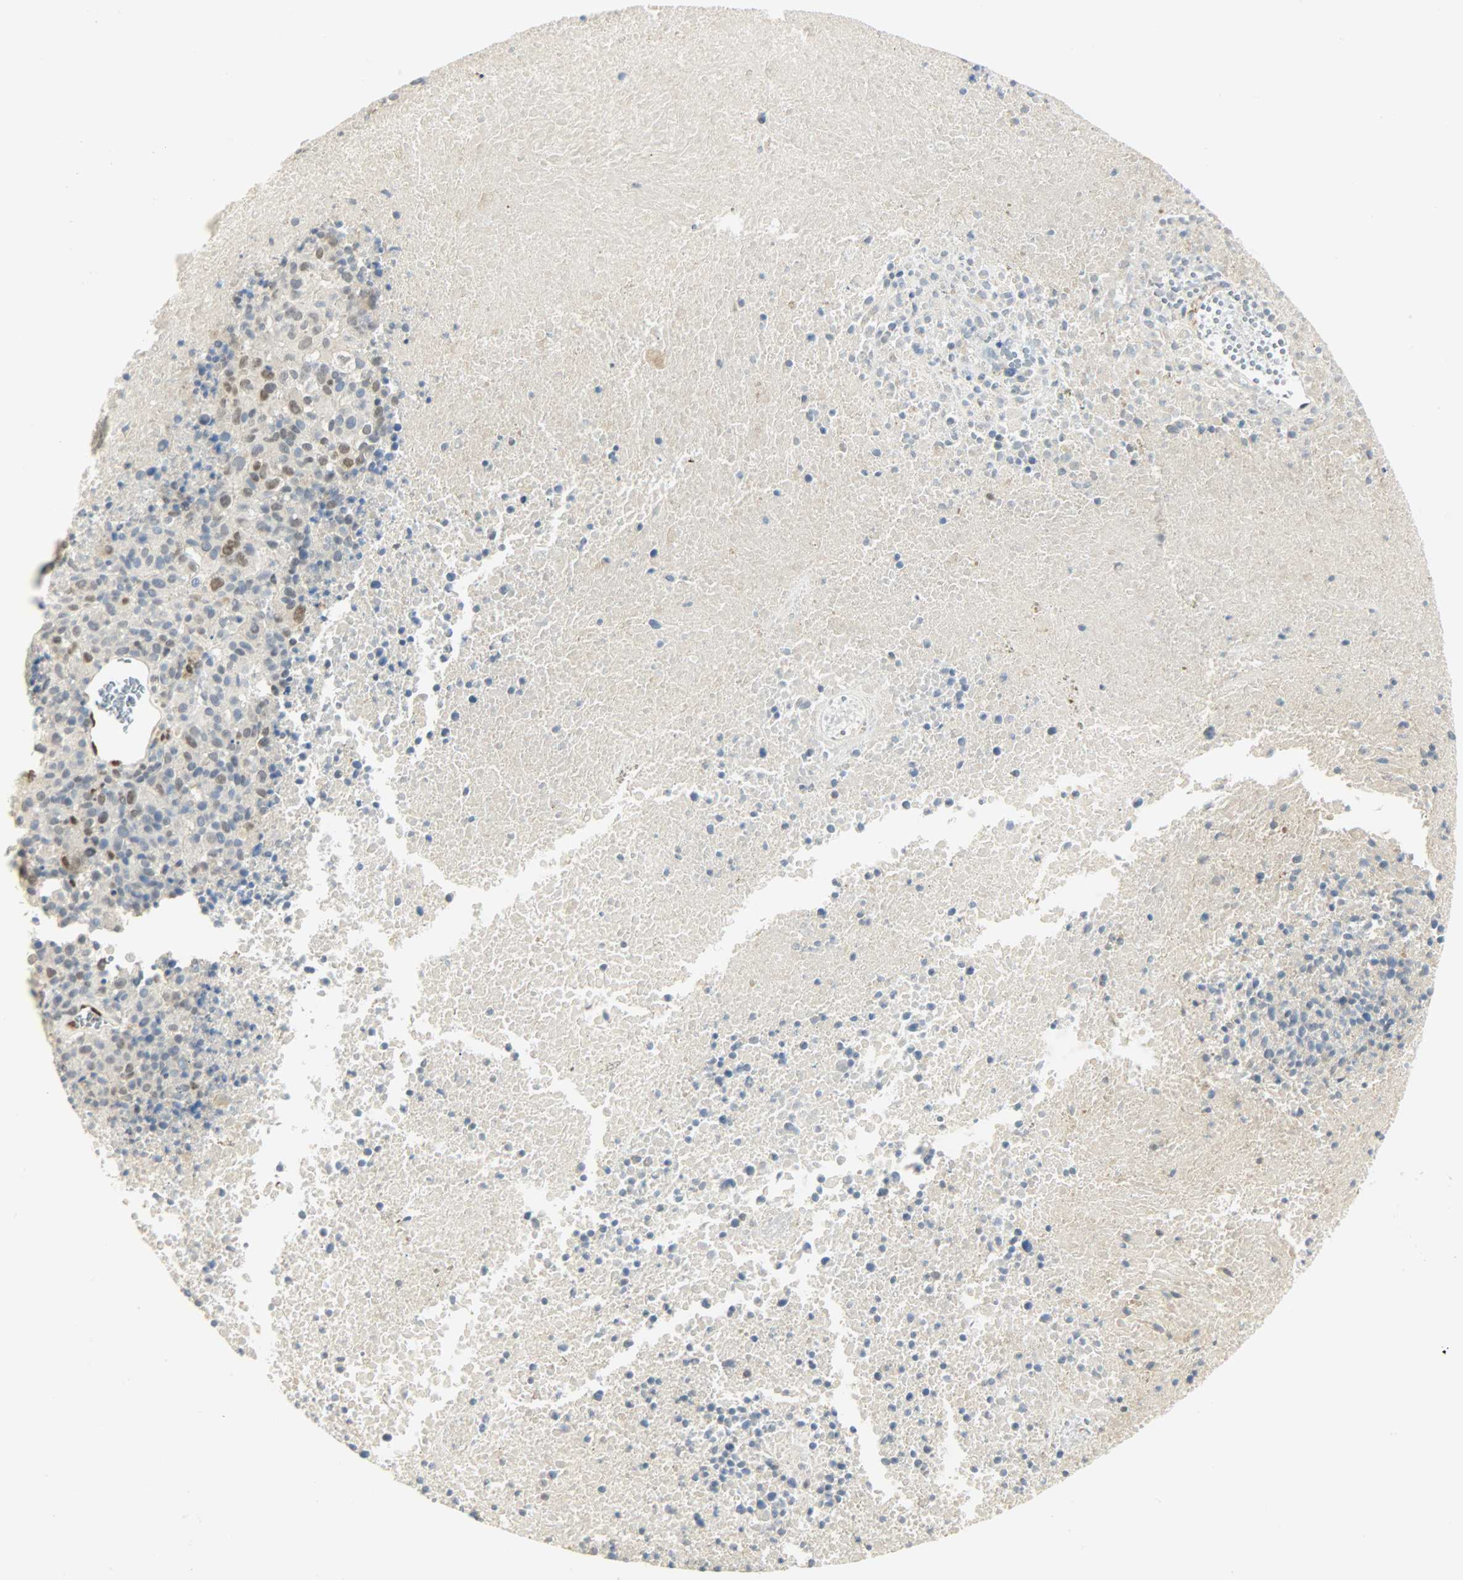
{"staining": {"intensity": "weak", "quantity": "<25%", "location": "nuclear"}, "tissue": "melanoma", "cell_type": "Tumor cells", "image_type": "cancer", "snomed": [{"axis": "morphology", "description": "Malignant melanoma, Metastatic site"}, {"axis": "topography", "description": "Cerebral cortex"}], "caption": "Immunohistochemical staining of malignant melanoma (metastatic site) shows no significant staining in tumor cells. (Immunohistochemistry (ihc), brightfield microscopy, high magnification).", "gene": "NPEPL1", "patient": {"sex": "female", "age": 52}}